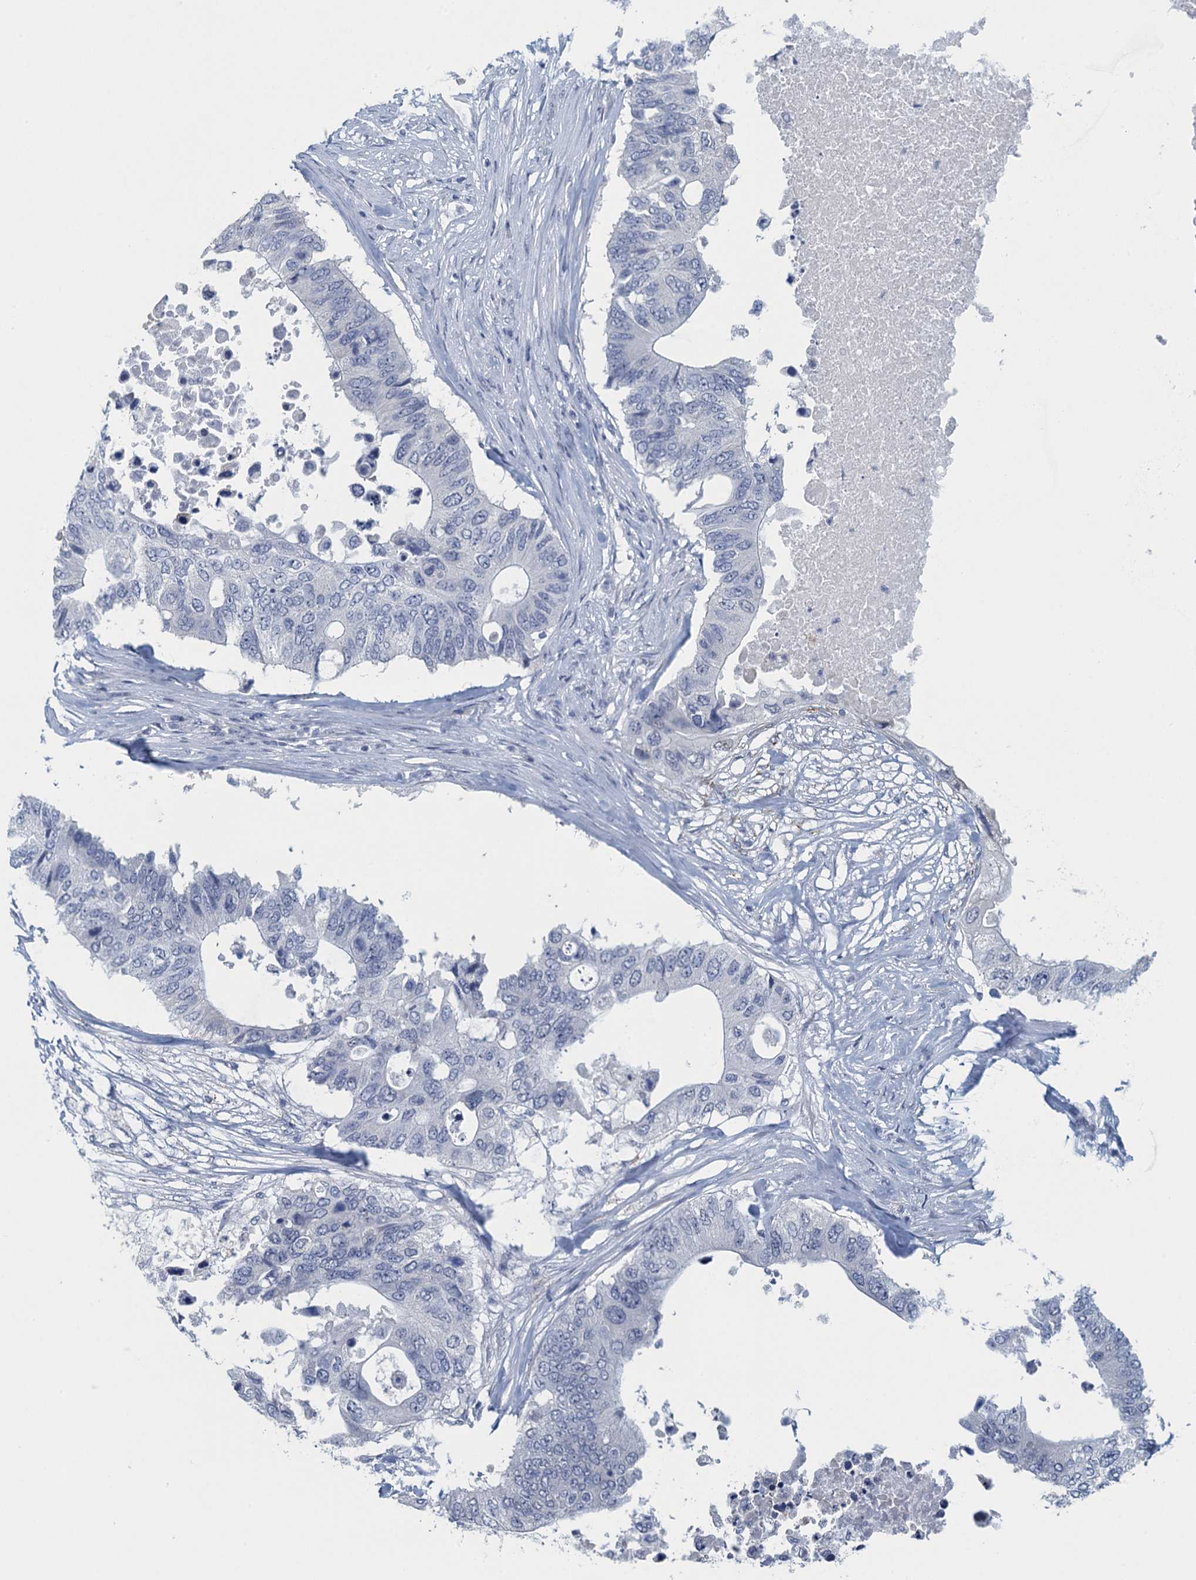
{"staining": {"intensity": "negative", "quantity": "none", "location": "none"}, "tissue": "colorectal cancer", "cell_type": "Tumor cells", "image_type": "cancer", "snomed": [{"axis": "morphology", "description": "Adenocarcinoma, NOS"}, {"axis": "topography", "description": "Colon"}], "caption": "Tumor cells are negative for brown protein staining in adenocarcinoma (colorectal).", "gene": "TTLL9", "patient": {"sex": "male", "age": 71}}